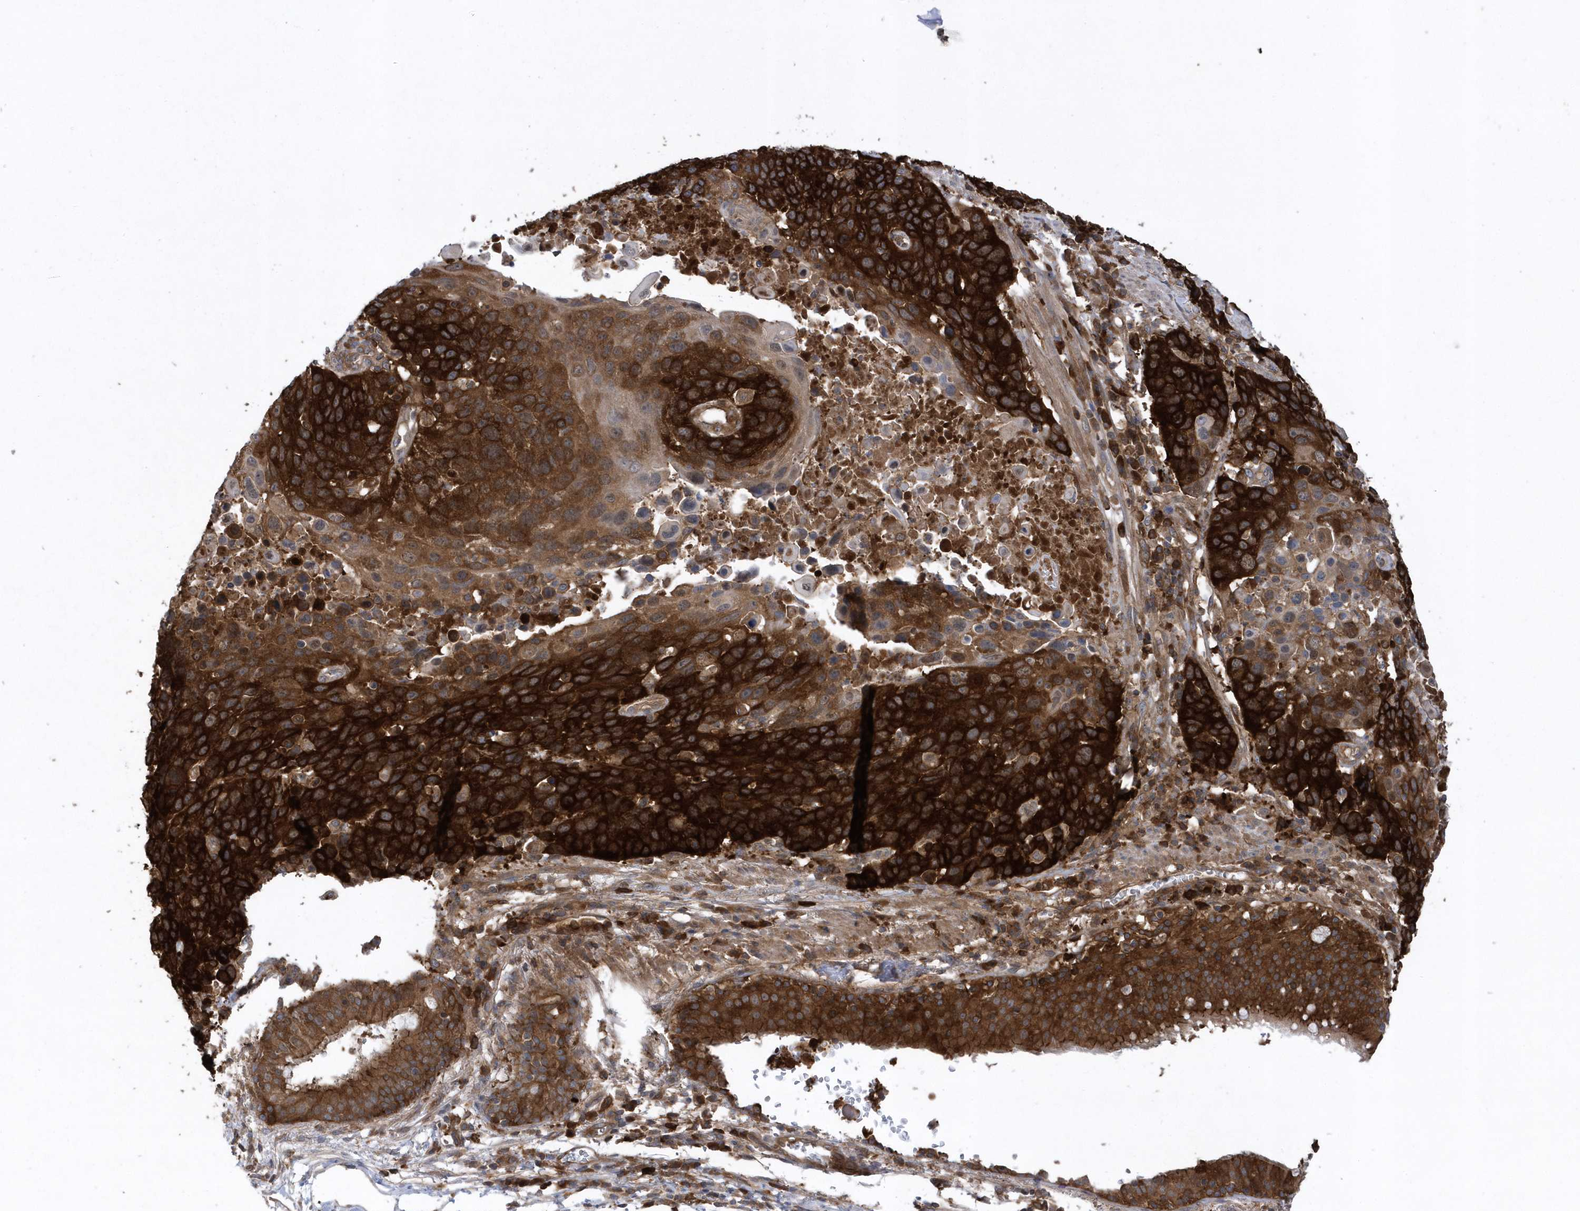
{"staining": {"intensity": "strong", "quantity": ">75%", "location": "cytoplasmic/membranous"}, "tissue": "lung cancer", "cell_type": "Tumor cells", "image_type": "cancer", "snomed": [{"axis": "morphology", "description": "Squamous cell carcinoma, NOS"}, {"axis": "topography", "description": "Lung"}], "caption": "Squamous cell carcinoma (lung) stained with DAB immunohistochemistry (IHC) exhibits high levels of strong cytoplasmic/membranous staining in about >75% of tumor cells.", "gene": "PAICS", "patient": {"sex": "male", "age": 66}}